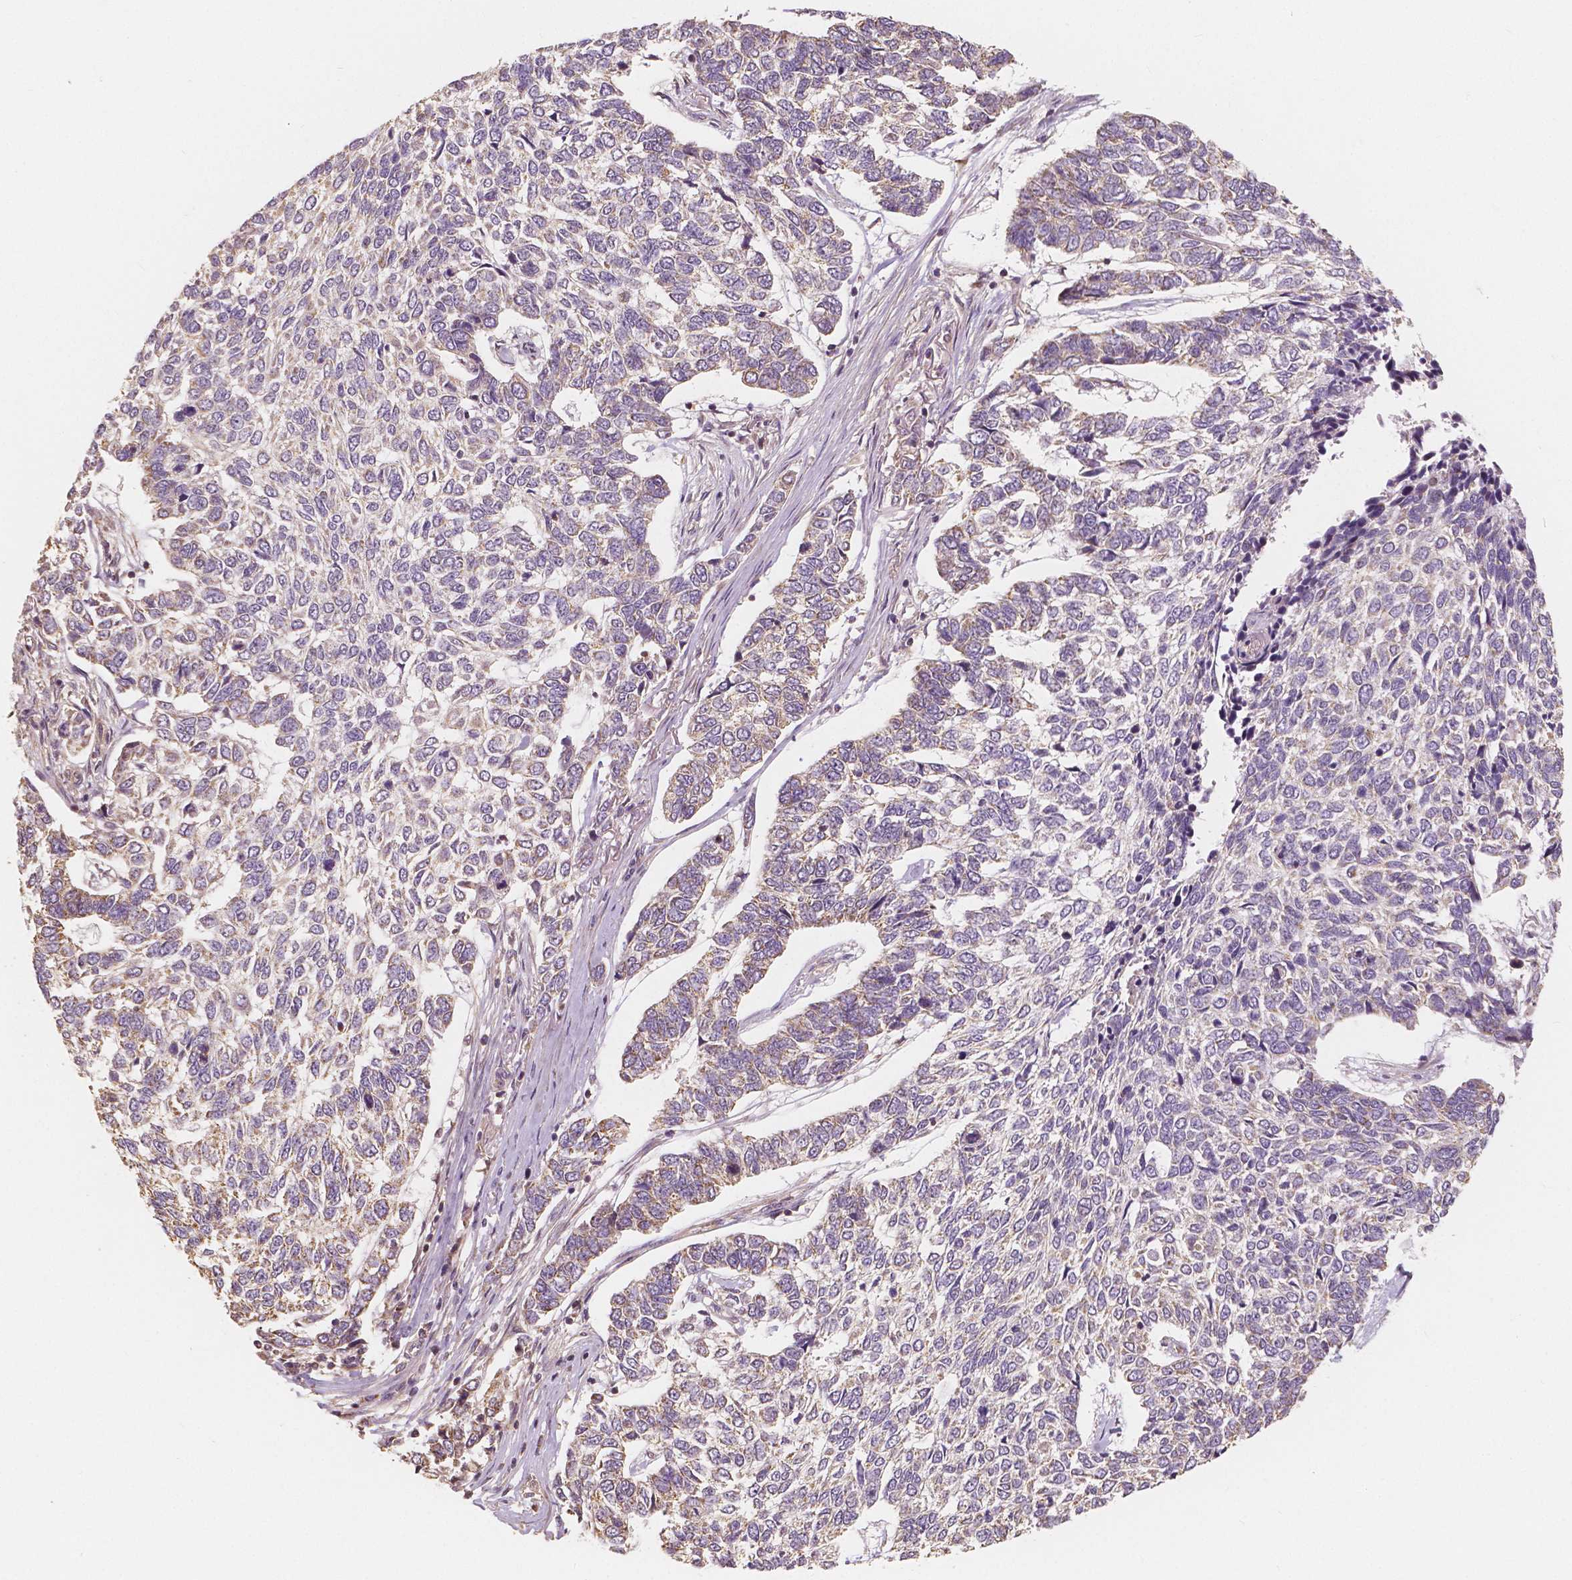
{"staining": {"intensity": "weak", "quantity": "25%-75%", "location": "cytoplasmic/membranous"}, "tissue": "skin cancer", "cell_type": "Tumor cells", "image_type": "cancer", "snomed": [{"axis": "morphology", "description": "Basal cell carcinoma"}, {"axis": "topography", "description": "Skin"}], "caption": "Immunohistochemistry (IHC) (DAB (3,3'-diaminobenzidine)) staining of human basal cell carcinoma (skin) exhibits weak cytoplasmic/membranous protein staining in about 25%-75% of tumor cells.", "gene": "PEX26", "patient": {"sex": "female", "age": 65}}